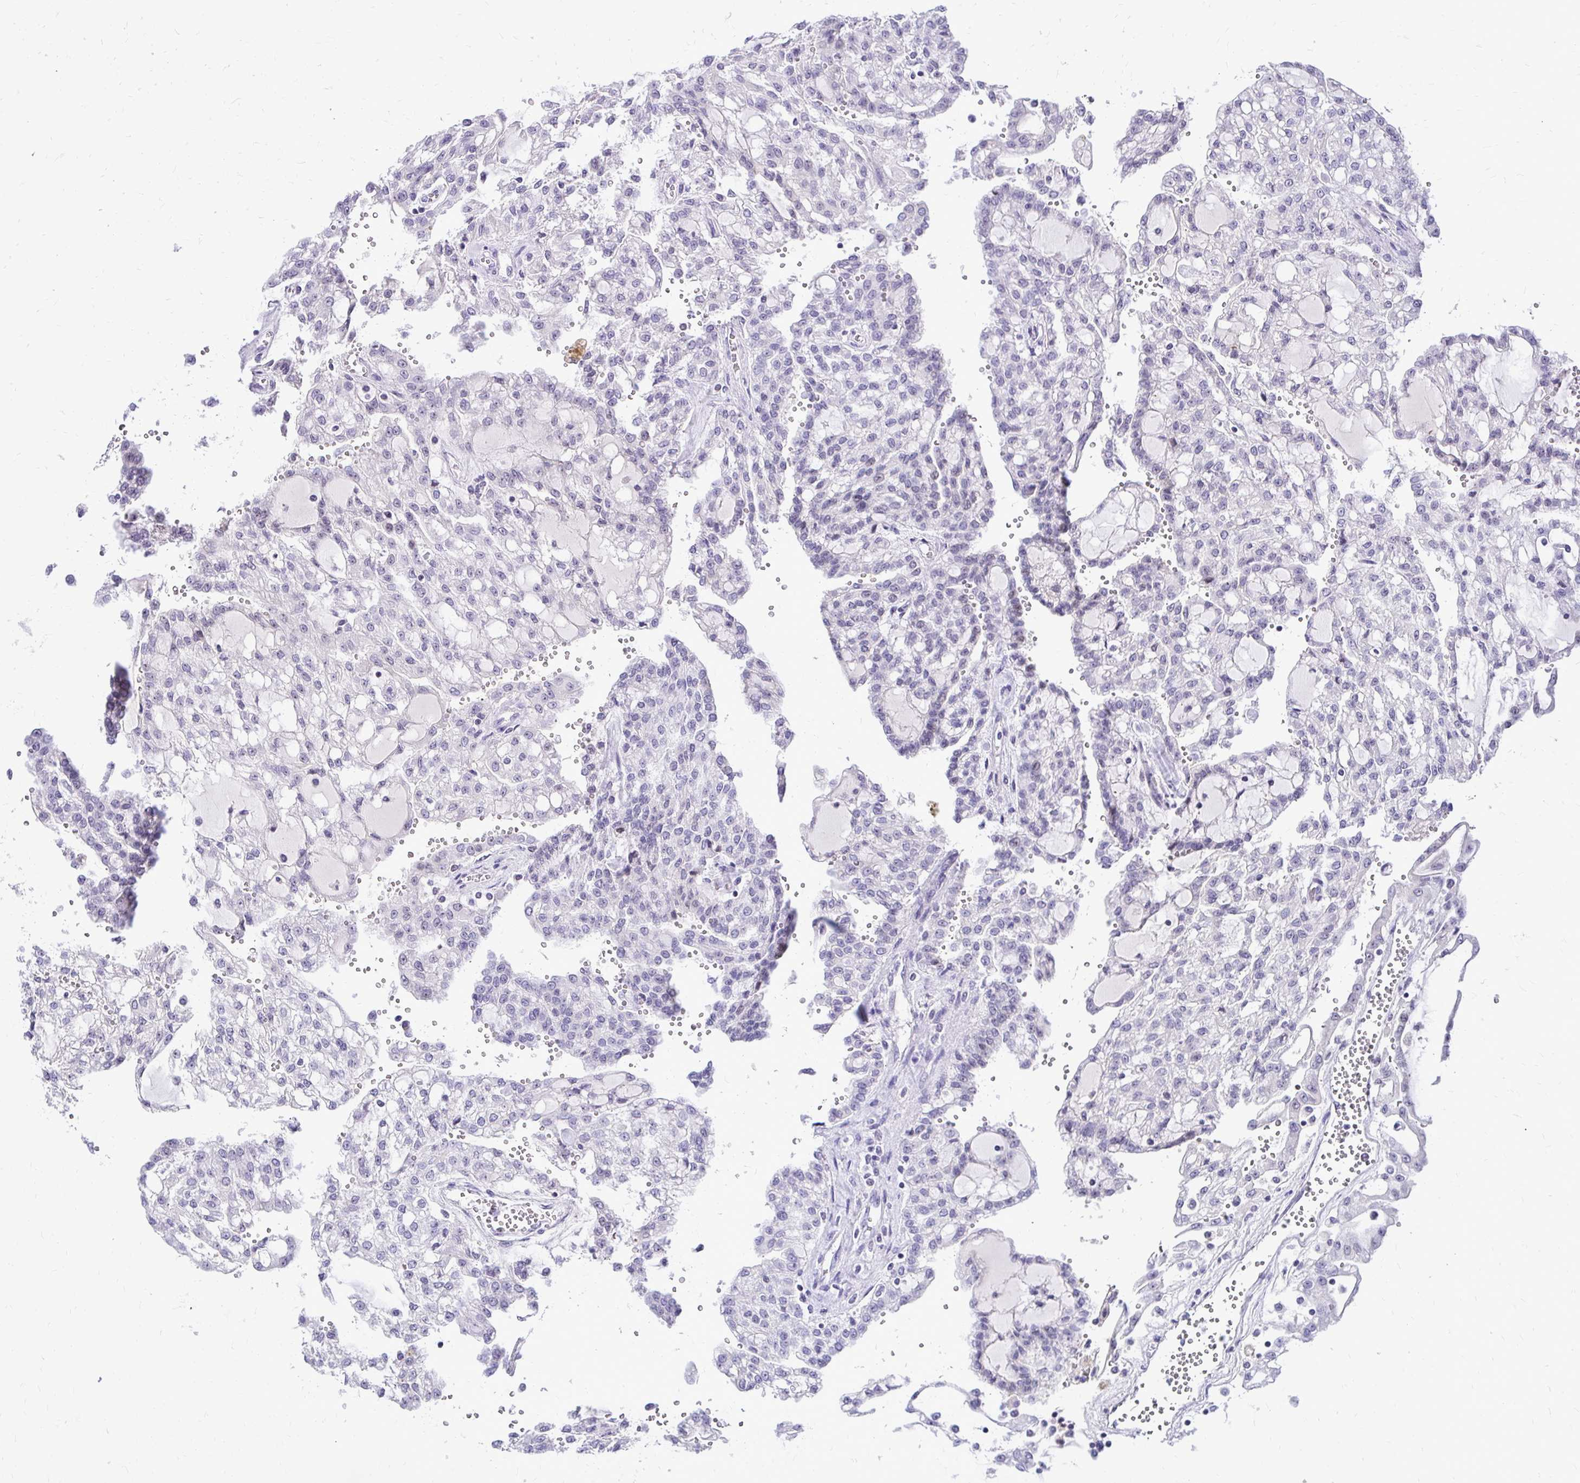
{"staining": {"intensity": "negative", "quantity": "none", "location": "none"}, "tissue": "renal cancer", "cell_type": "Tumor cells", "image_type": "cancer", "snomed": [{"axis": "morphology", "description": "Adenocarcinoma, NOS"}, {"axis": "topography", "description": "Kidney"}], "caption": "Renal cancer (adenocarcinoma) was stained to show a protein in brown. There is no significant staining in tumor cells.", "gene": "NIFK", "patient": {"sex": "male", "age": 63}}